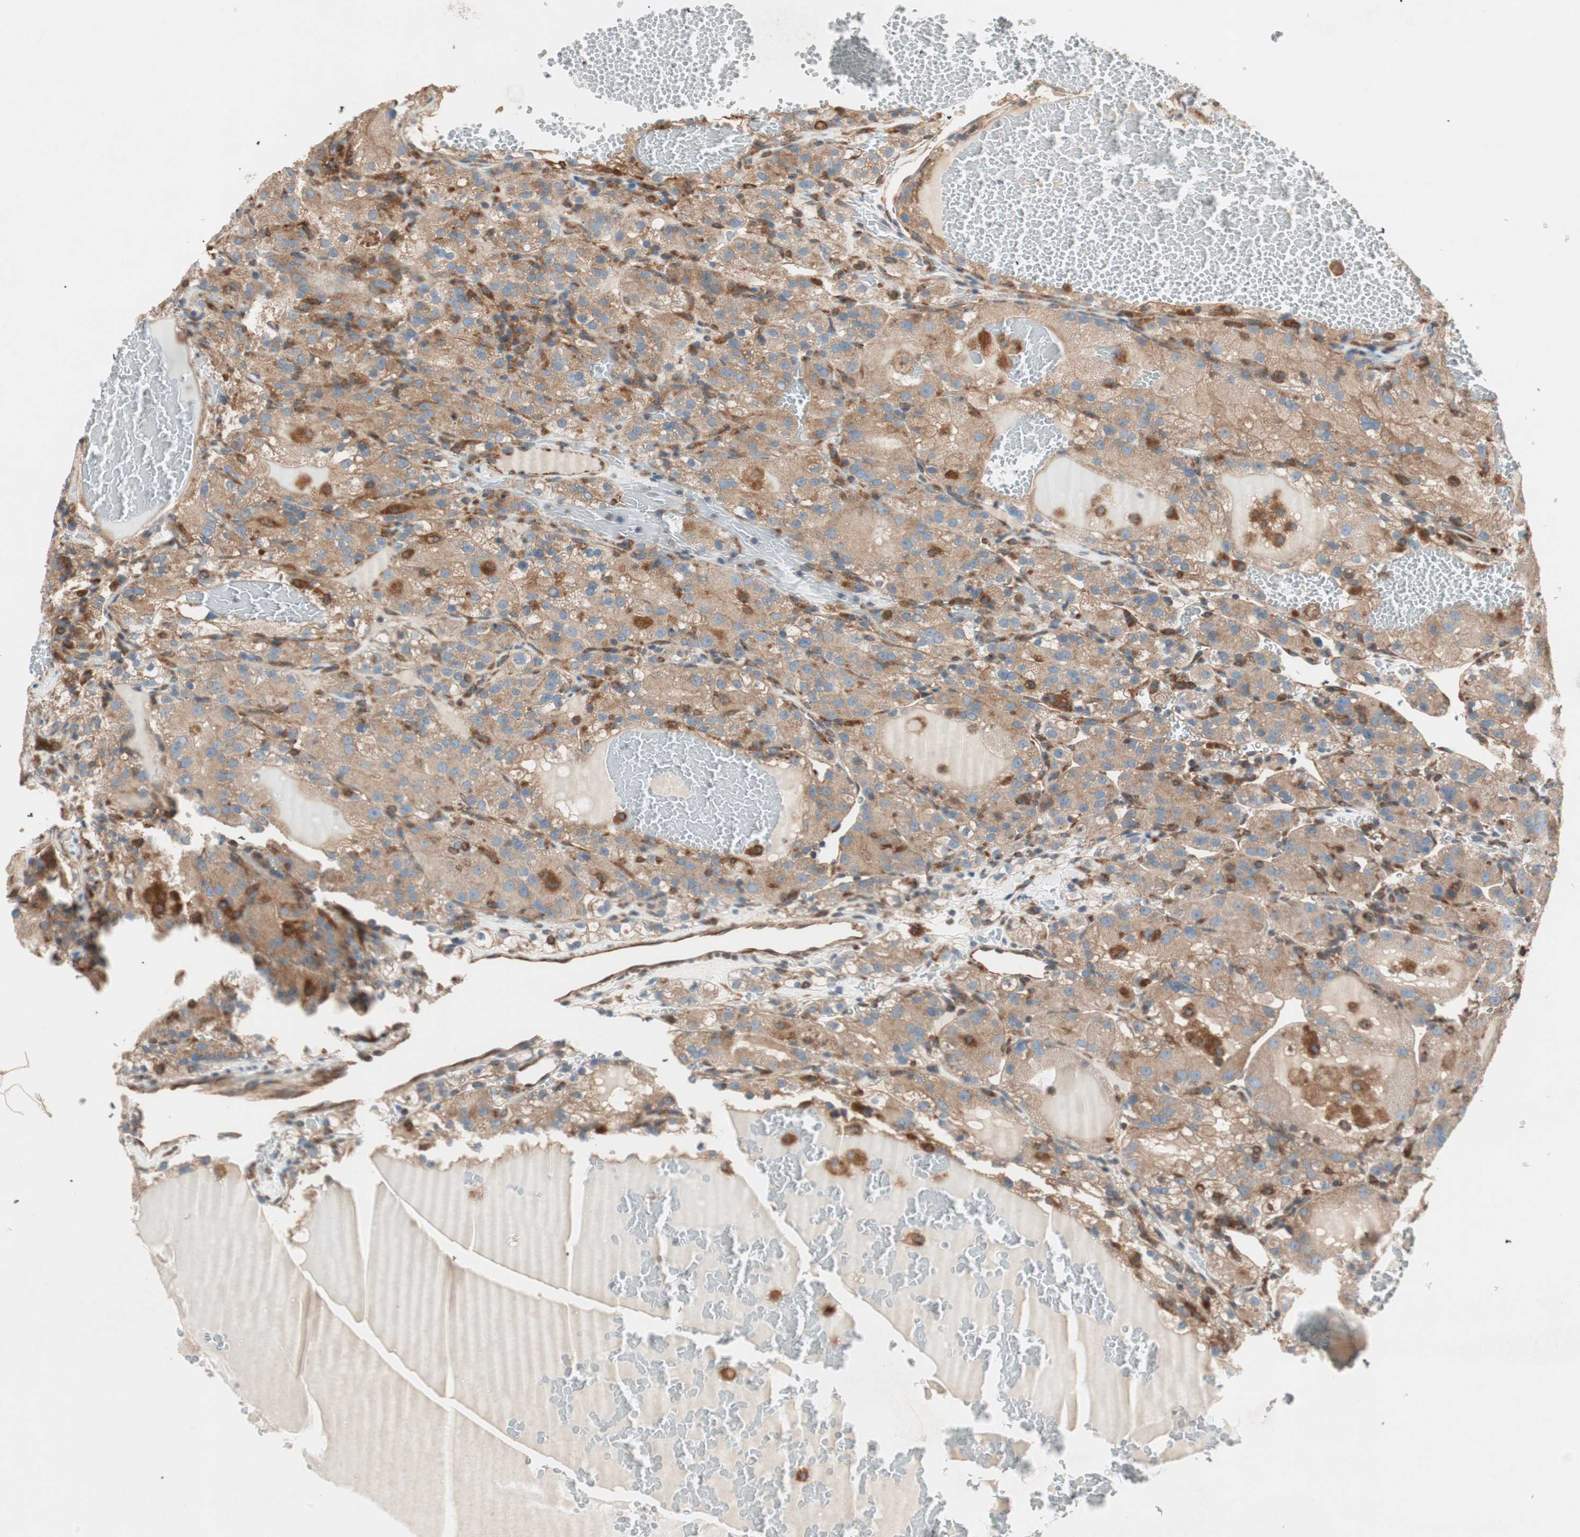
{"staining": {"intensity": "moderate", "quantity": ">75%", "location": "cytoplasmic/membranous"}, "tissue": "renal cancer", "cell_type": "Tumor cells", "image_type": "cancer", "snomed": [{"axis": "morphology", "description": "Normal tissue, NOS"}, {"axis": "morphology", "description": "Adenocarcinoma, NOS"}, {"axis": "topography", "description": "Kidney"}], "caption": "DAB immunohistochemical staining of renal cancer demonstrates moderate cytoplasmic/membranous protein expression in approximately >75% of tumor cells. The protein of interest is stained brown, and the nuclei are stained in blue (DAB IHC with brightfield microscopy, high magnification).", "gene": "RAB5A", "patient": {"sex": "male", "age": 61}}